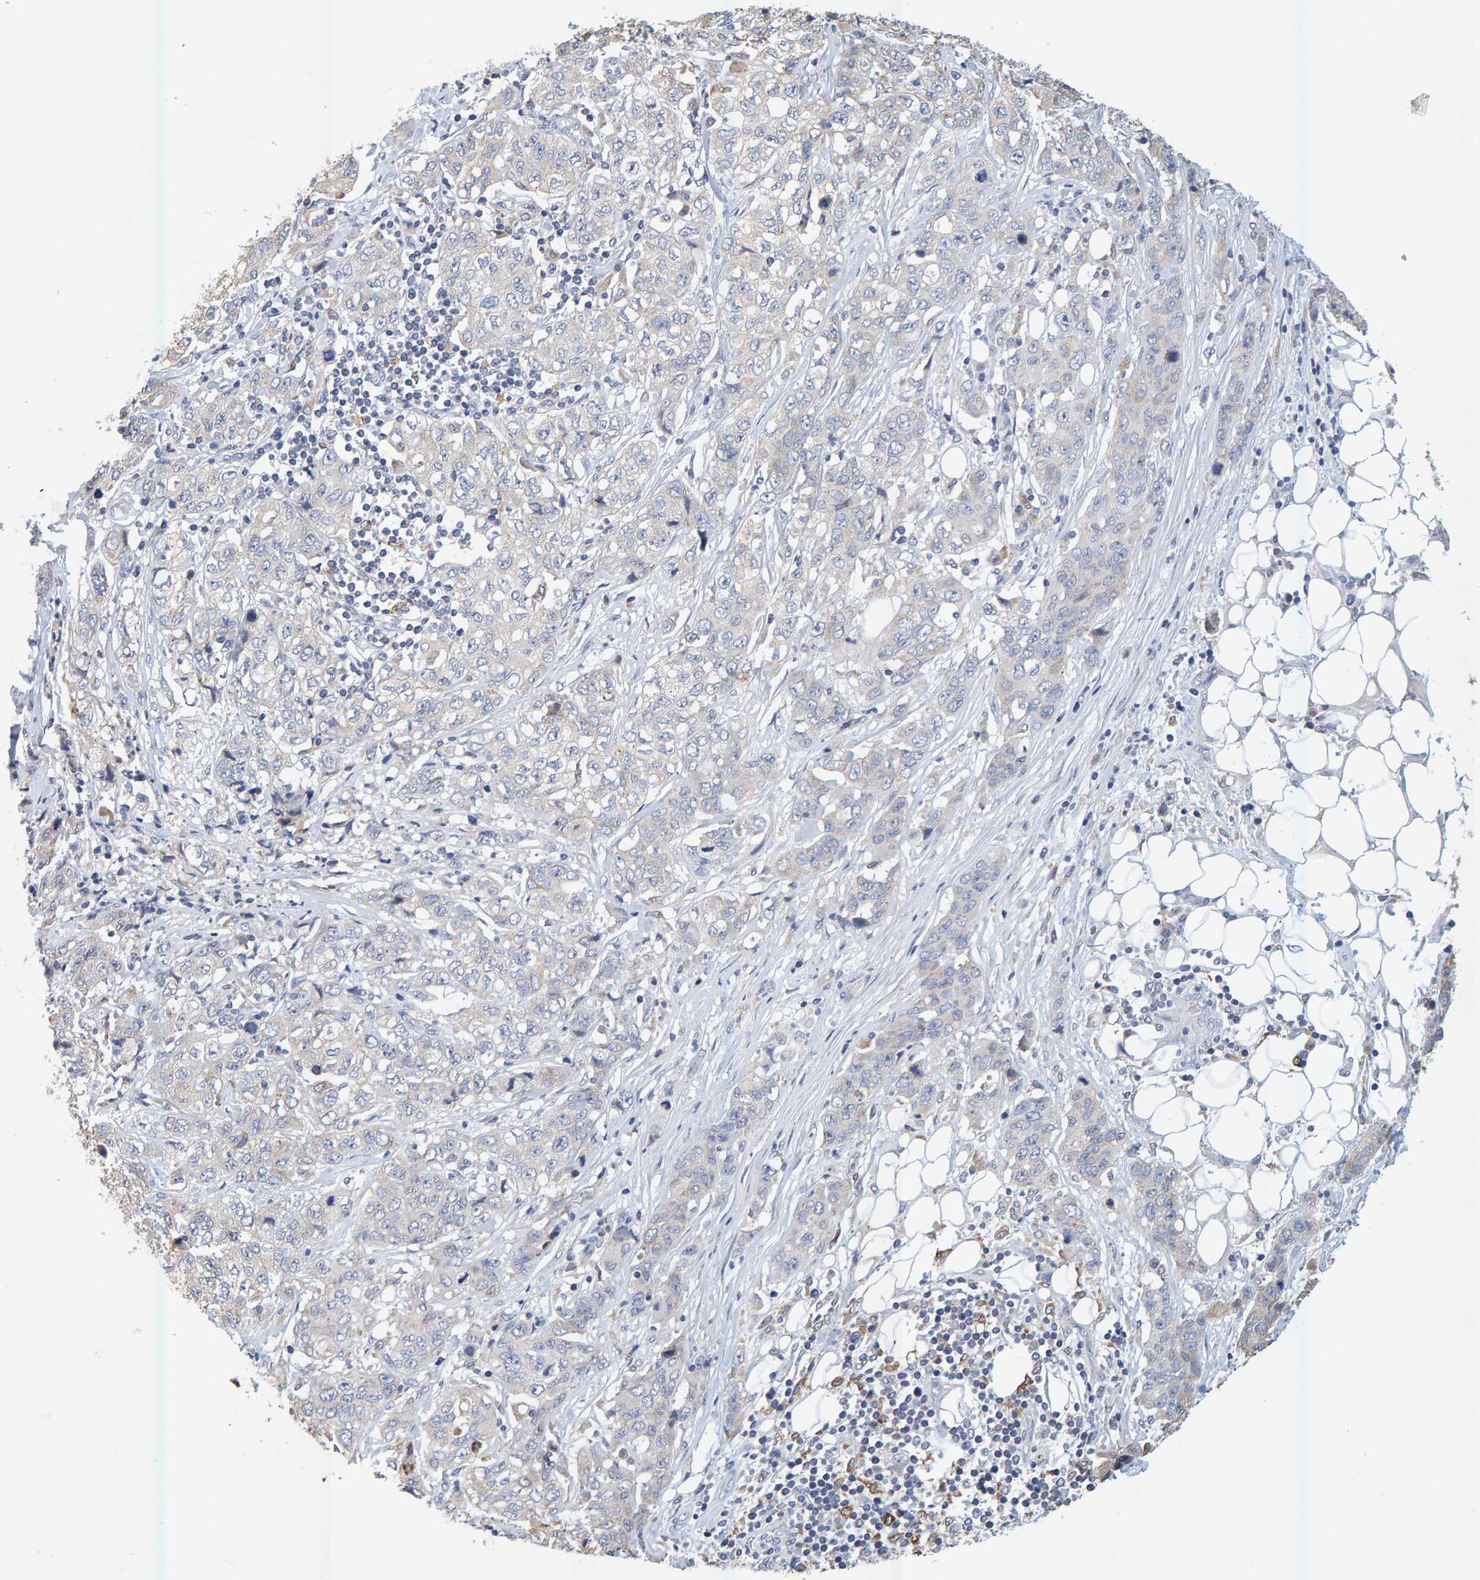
{"staining": {"intensity": "negative", "quantity": "none", "location": "none"}, "tissue": "stomach cancer", "cell_type": "Tumor cells", "image_type": "cancer", "snomed": [{"axis": "morphology", "description": "Adenocarcinoma, NOS"}, {"axis": "topography", "description": "Stomach"}], "caption": "High magnification brightfield microscopy of stomach adenocarcinoma stained with DAB (brown) and counterstained with hematoxylin (blue): tumor cells show no significant positivity.", "gene": "SGPL1", "patient": {"sex": "male", "age": 48}}